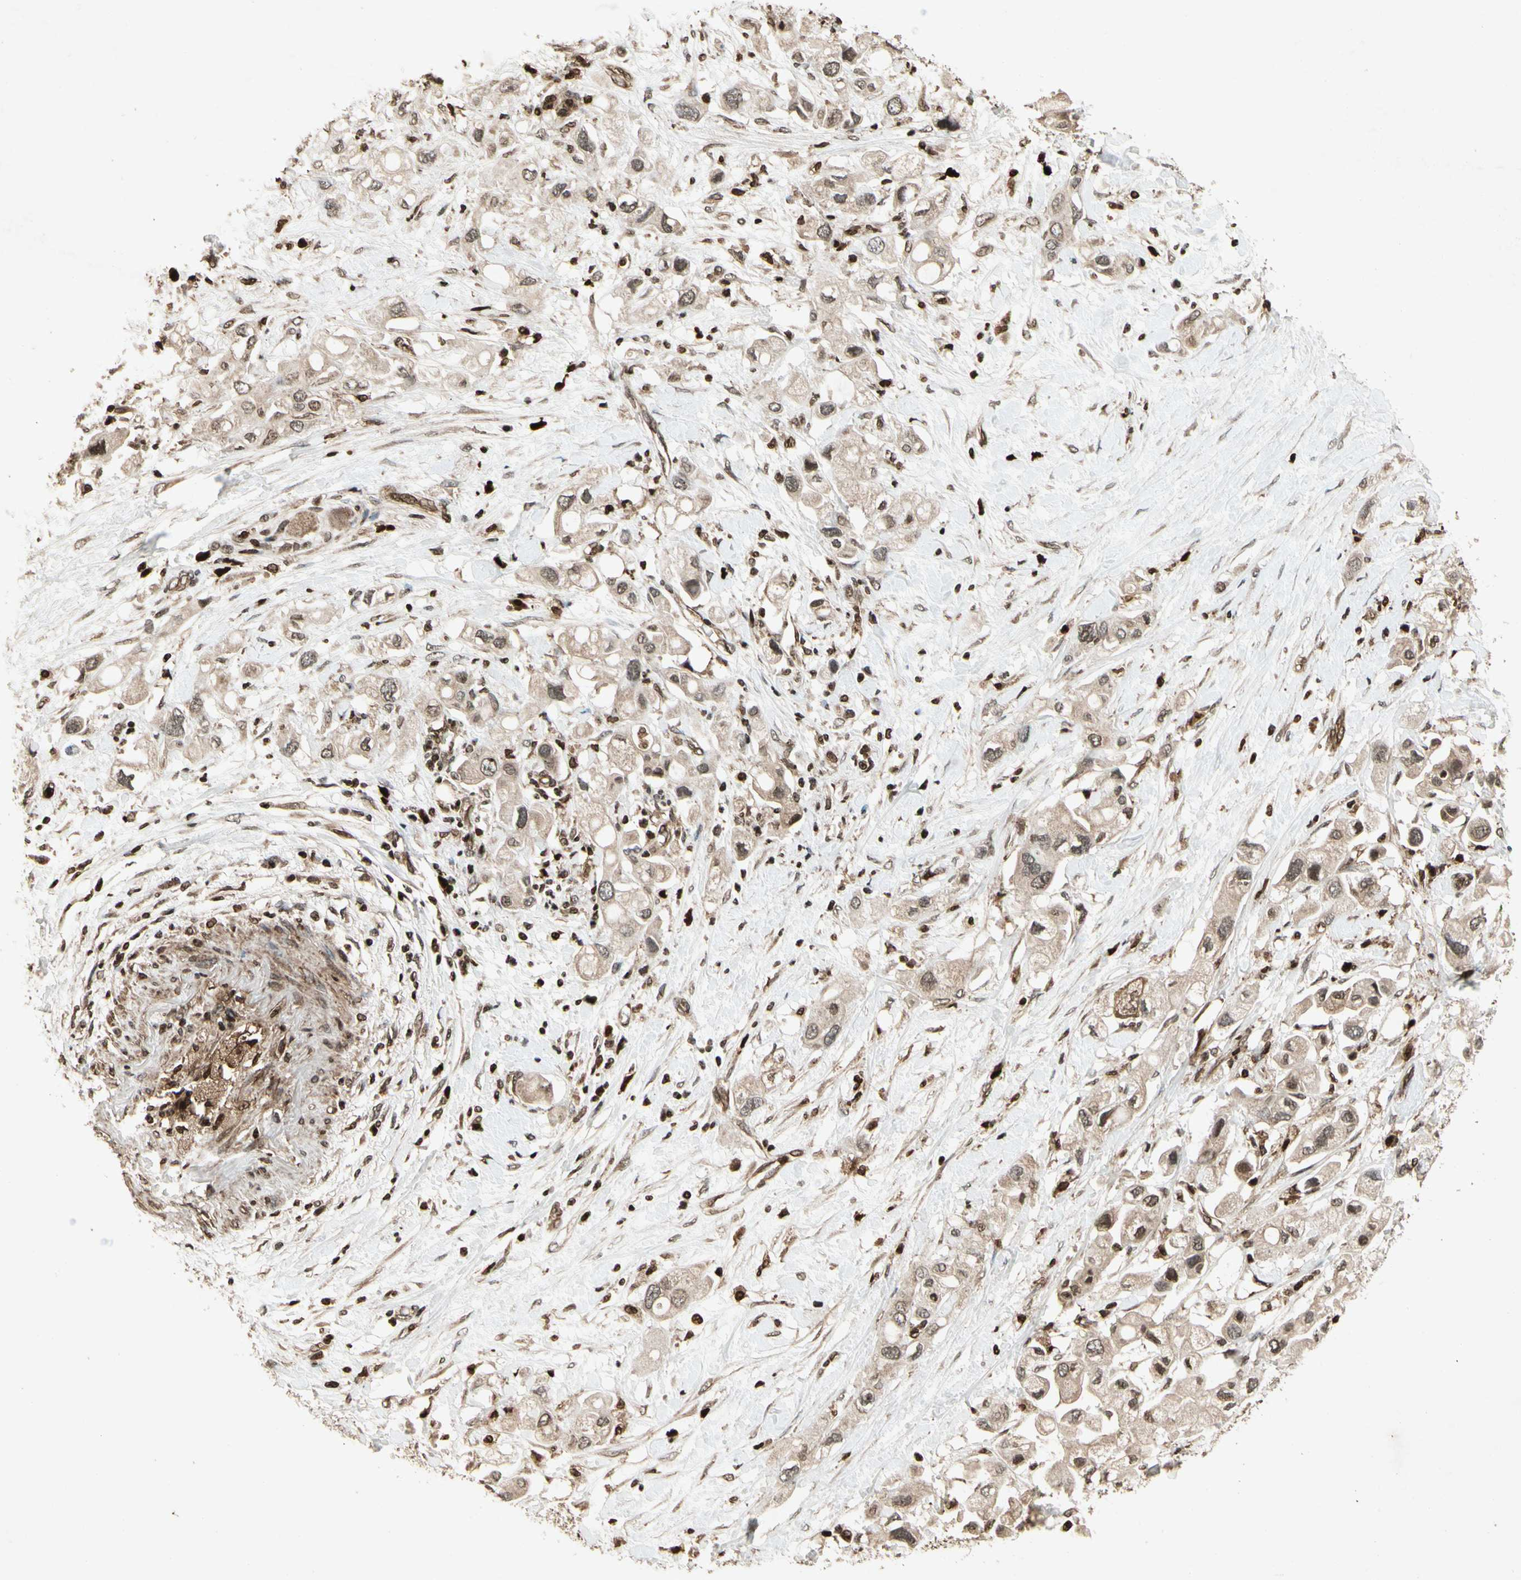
{"staining": {"intensity": "weak", "quantity": ">75%", "location": "cytoplasmic/membranous"}, "tissue": "pancreatic cancer", "cell_type": "Tumor cells", "image_type": "cancer", "snomed": [{"axis": "morphology", "description": "Adenocarcinoma, NOS"}, {"axis": "topography", "description": "Pancreas"}], "caption": "A high-resolution image shows immunohistochemistry staining of adenocarcinoma (pancreatic), which displays weak cytoplasmic/membranous staining in about >75% of tumor cells. (Brightfield microscopy of DAB IHC at high magnification).", "gene": "GLRX", "patient": {"sex": "female", "age": 56}}